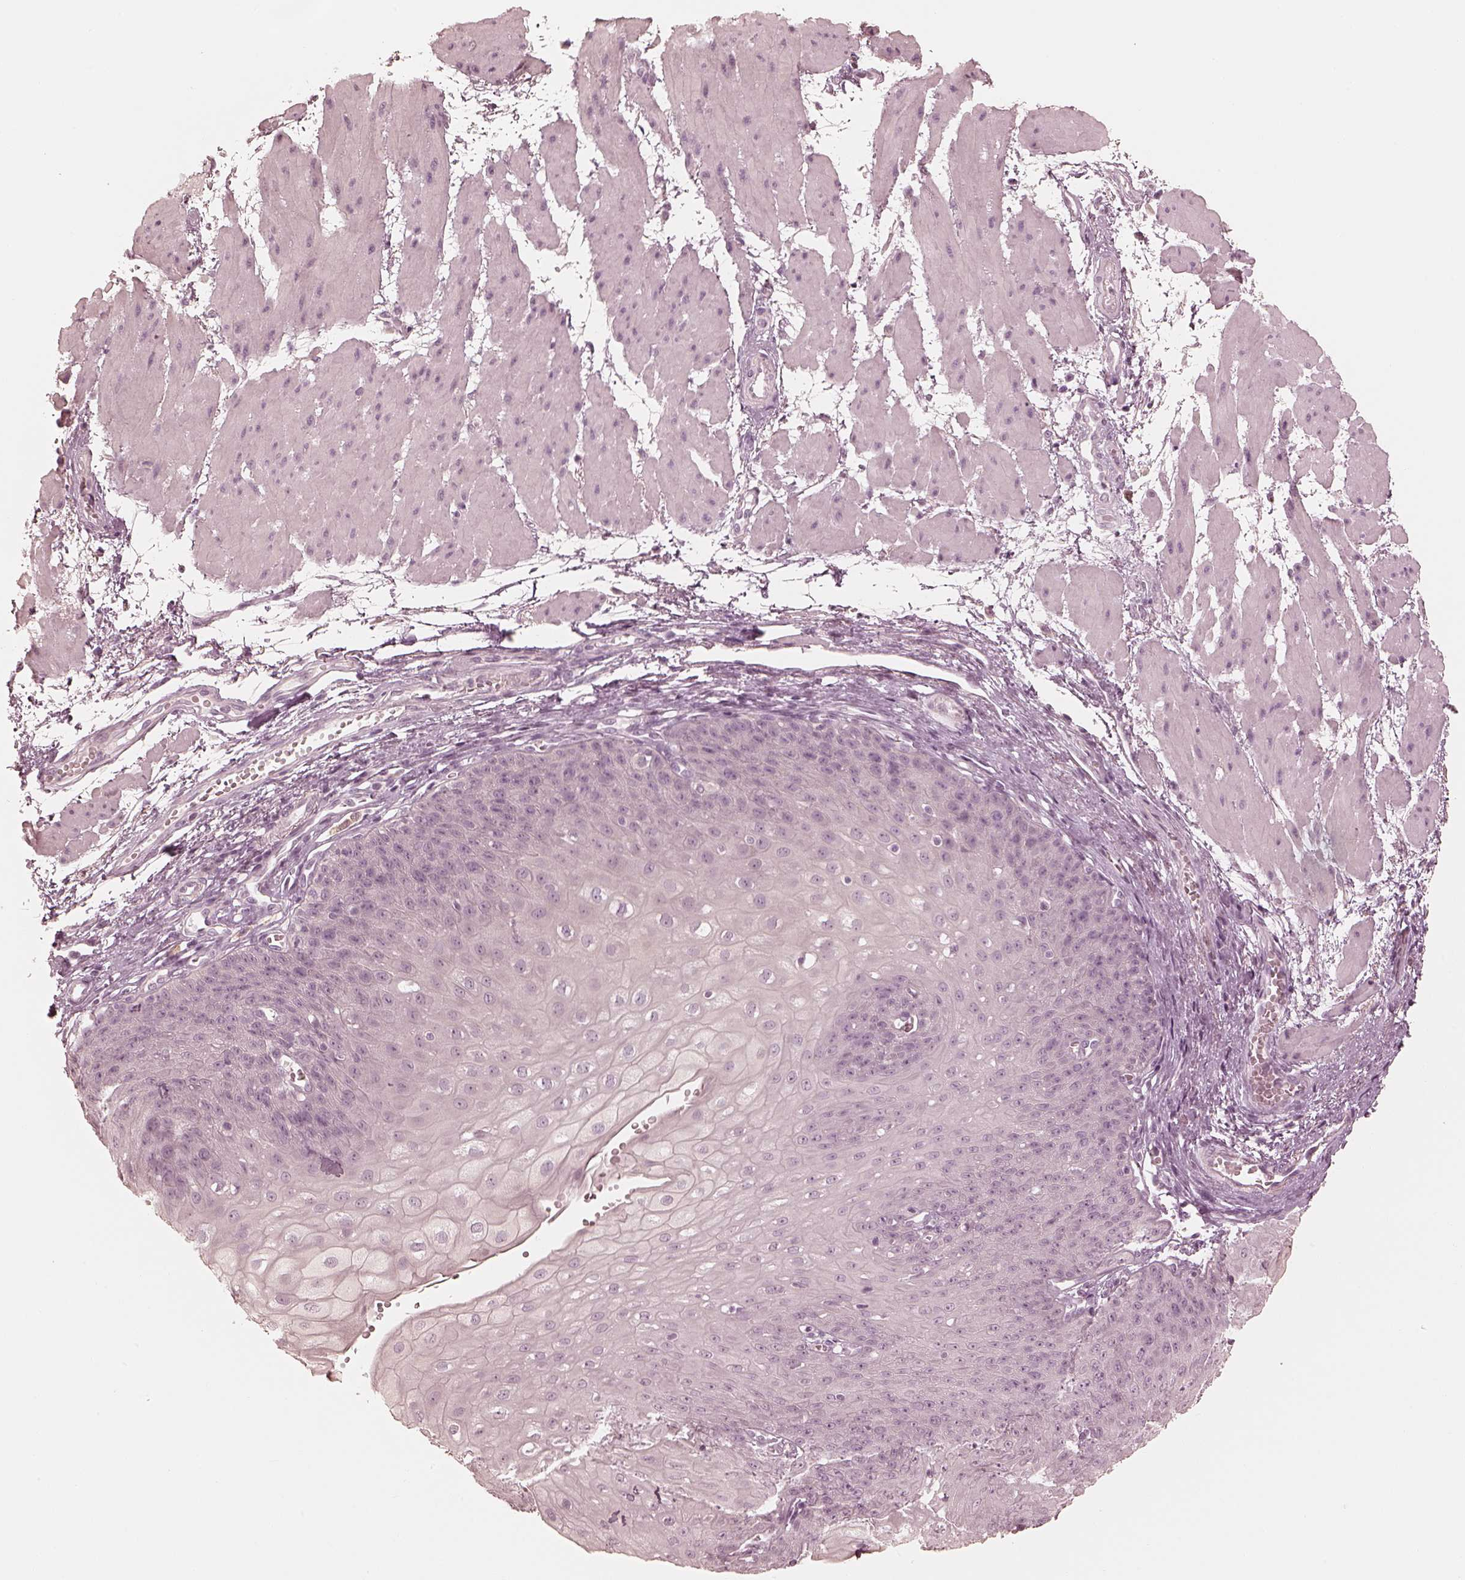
{"staining": {"intensity": "negative", "quantity": "none", "location": "none"}, "tissue": "esophagus", "cell_type": "Squamous epithelial cells", "image_type": "normal", "snomed": [{"axis": "morphology", "description": "Normal tissue, NOS"}, {"axis": "topography", "description": "Esophagus"}], "caption": "Immunohistochemistry micrograph of unremarkable esophagus: esophagus stained with DAB displays no significant protein expression in squamous epithelial cells.", "gene": "CALR3", "patient": {"sex": "male", "age": 71}}